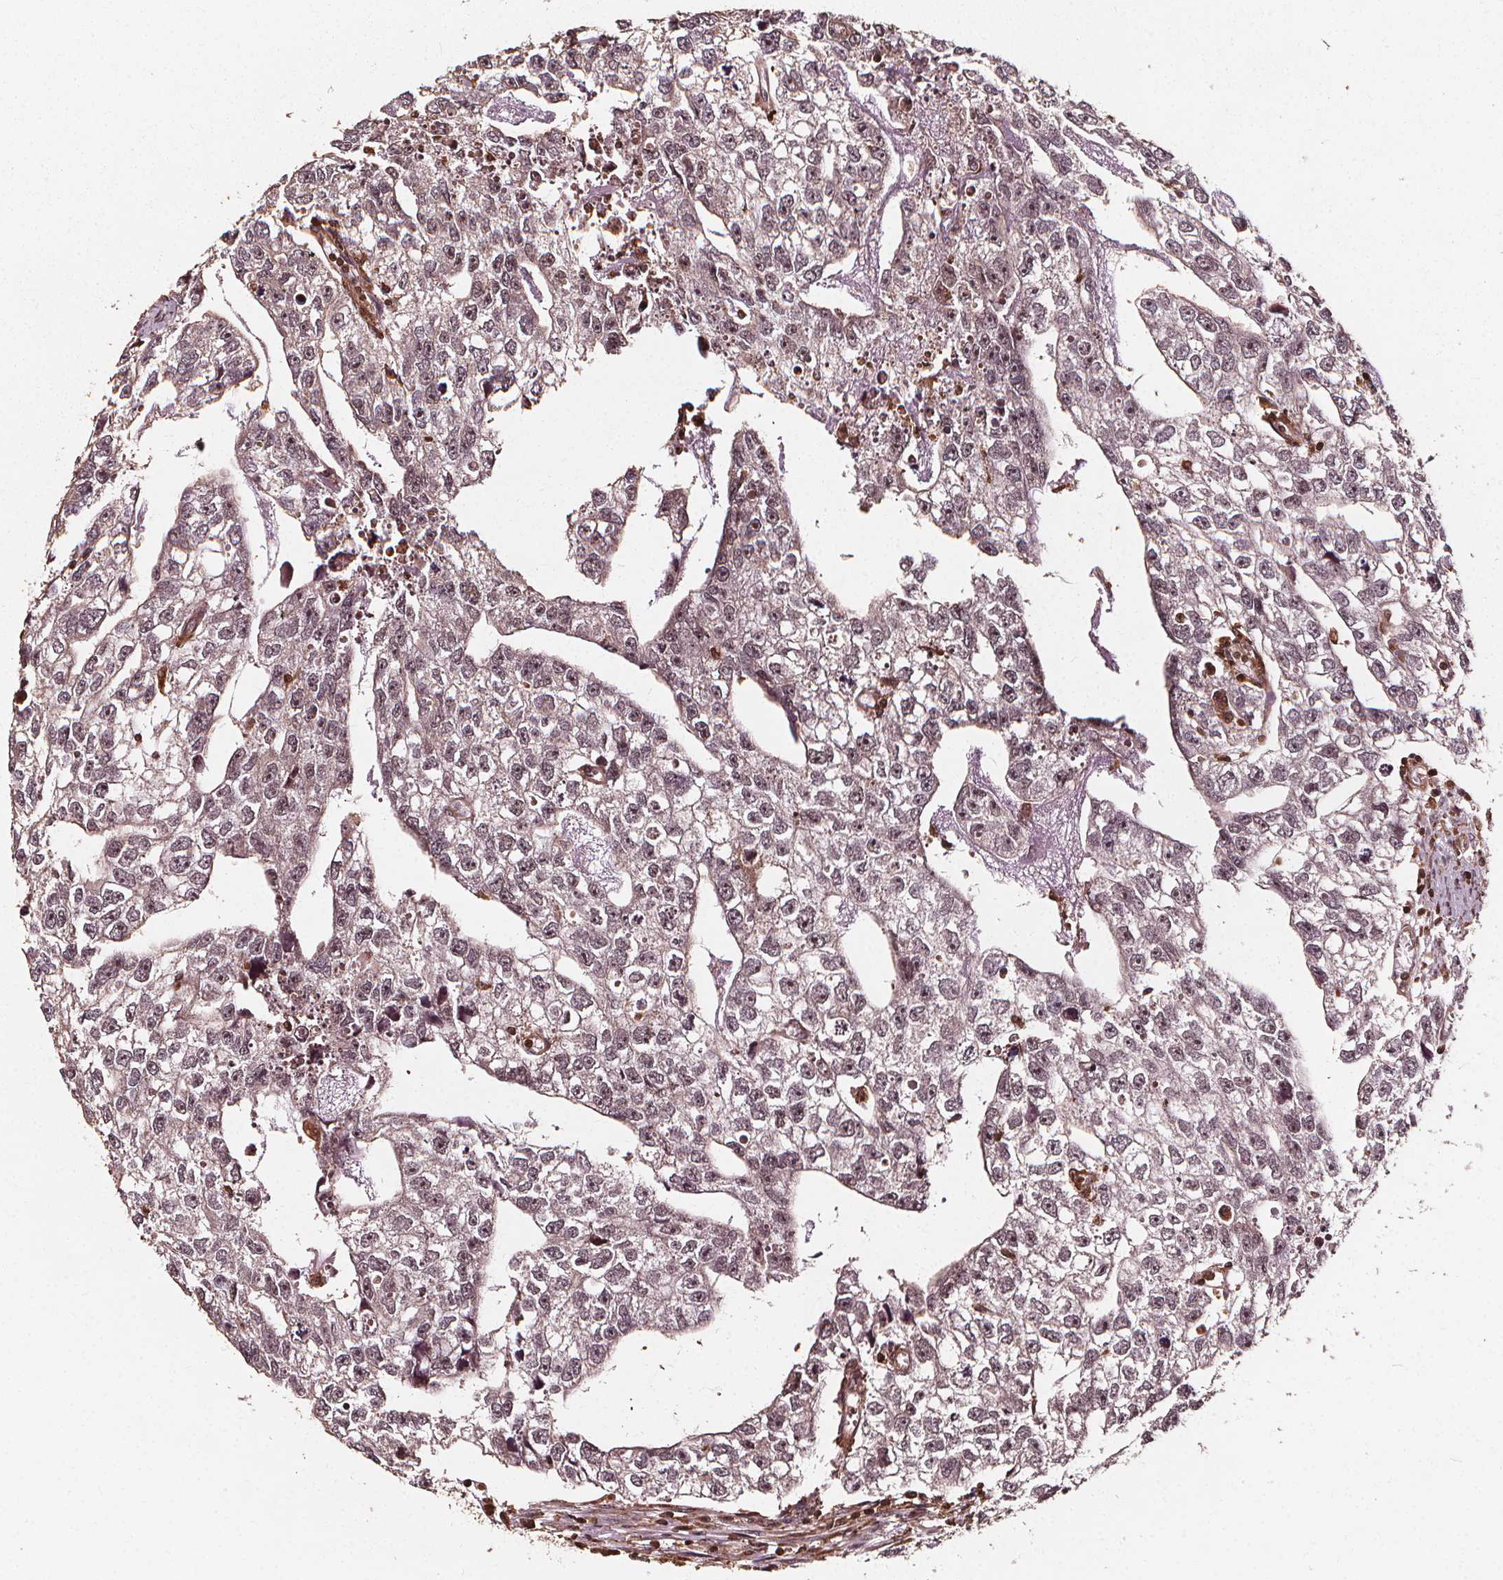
{"staining": {"intensity": "weak", "quantity": ">75%", "location": "nuclear"}, "tissue": "testis cancer", "cell_type": "Tumor cells", "image_type": "cancer", "snomed": [{"axis": "morphology", "description": "Carcinoma, Embryonal, NOS"}, {"axis": "morphology", "description": "Teratoma, malignant, NOS"}, {"axis": "topography", "description": "Testis"}], "caption": "A micrograph of testis embryonal carcinoma stained for a protein displays weak nuclear brown staining in tumor cells.", "gene": "EXOSC9", "patient": {"sex": "male", "age": 44}}